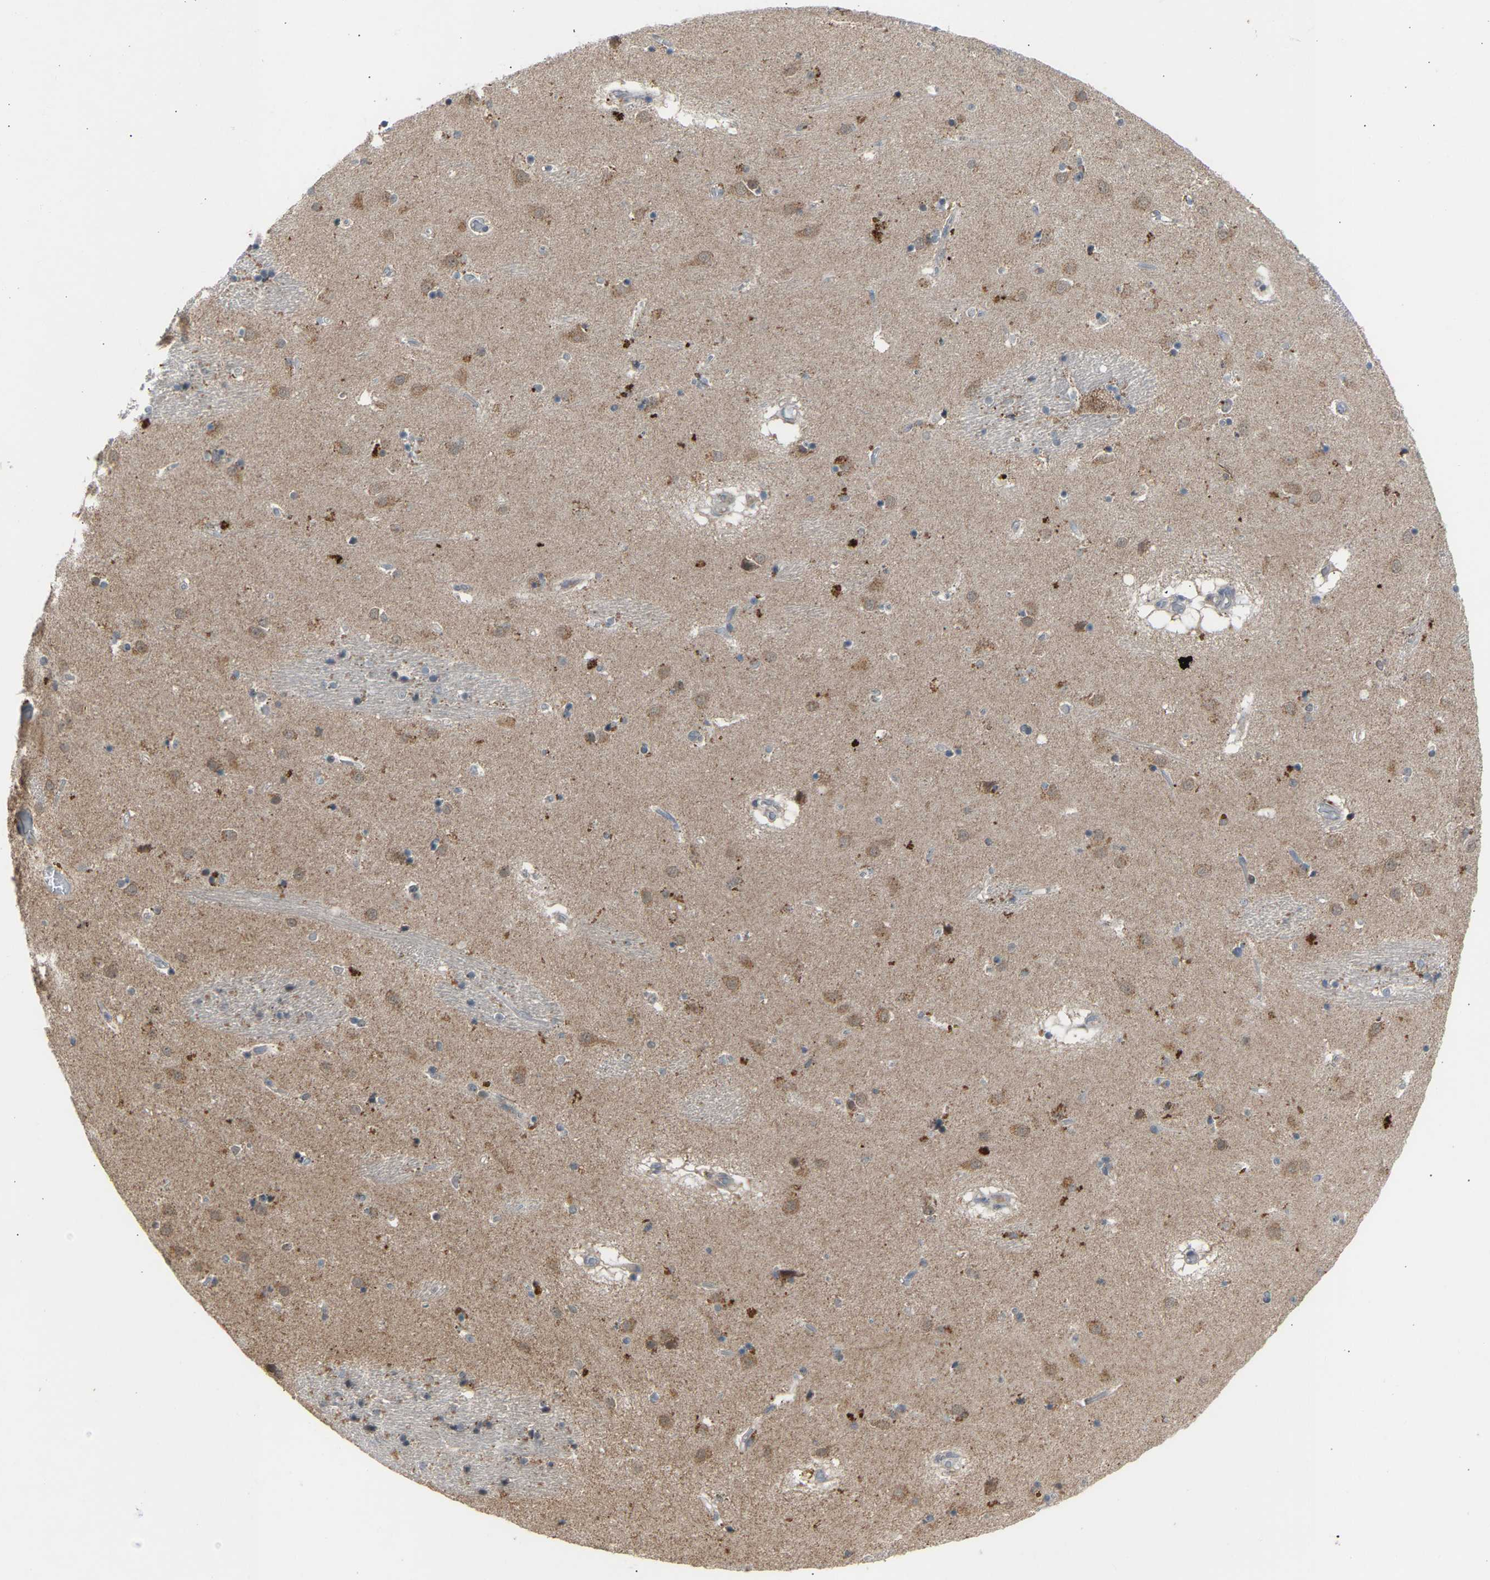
{"staining": {"intensity": "moderate", "quantity": "<25%", "location": "cytoplasmic/membranous"}, "tissue": "caudate", "cell_type": "Glial cells", "image_type": "normal", "snomed": [{"axis": "morphology", "description": "Normal tissue, NOS"}, {"axis": "topography", "description": "Lateral ventricle wall"}], "caption": "Glial cells demonstrate low levels of moderate cytoplasmic/membranous positivity in approximately <25% of cells in benign caudate.", "gene": "SLIRP", "patient": {"sex": "male", "age": 70}}